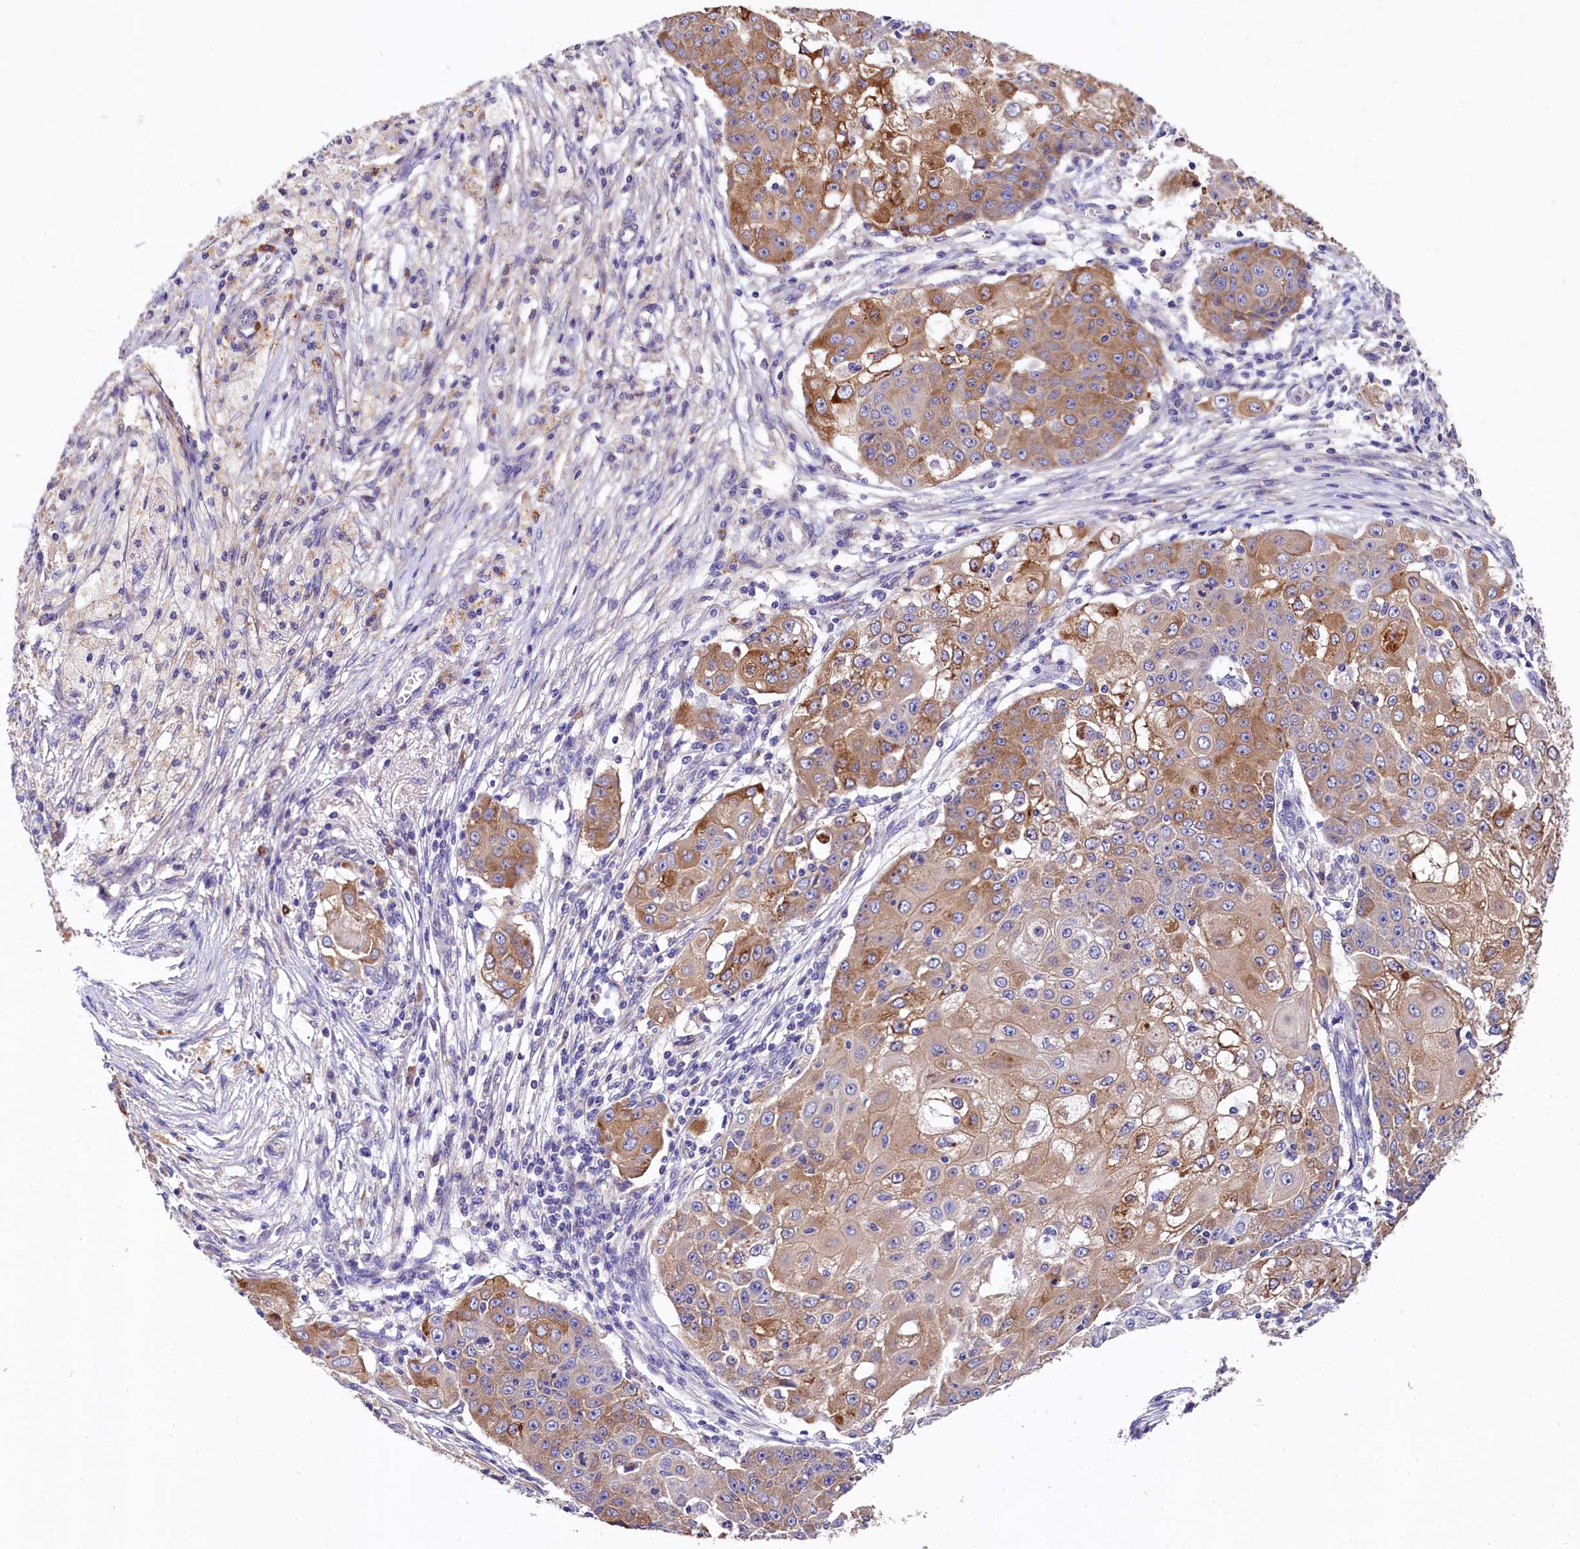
{"staining": {"intensity": "moderate", "quantity": "25%-75%", "location": "cytoplasmic/membranous"}, "tissue": "ovarian cancer", "cell_type": "Tumor cells", "image_type": "cancer", "snomed": [{"axis": "morphology", "description": "Carcinoma, endometroid"}, {"axis": "topography", "description": "Ovary"}], "caption": "IHC (DAB (3,3'-diaminobenzidine)) staining of endometroid carcinoma (ovarian) reveals moderate cytoplasmic/membranous protein positivity in about 25%-75% of tumor cells.", "gene": "EPS8L2", "patient": {"sex": "female", "age": 42}}